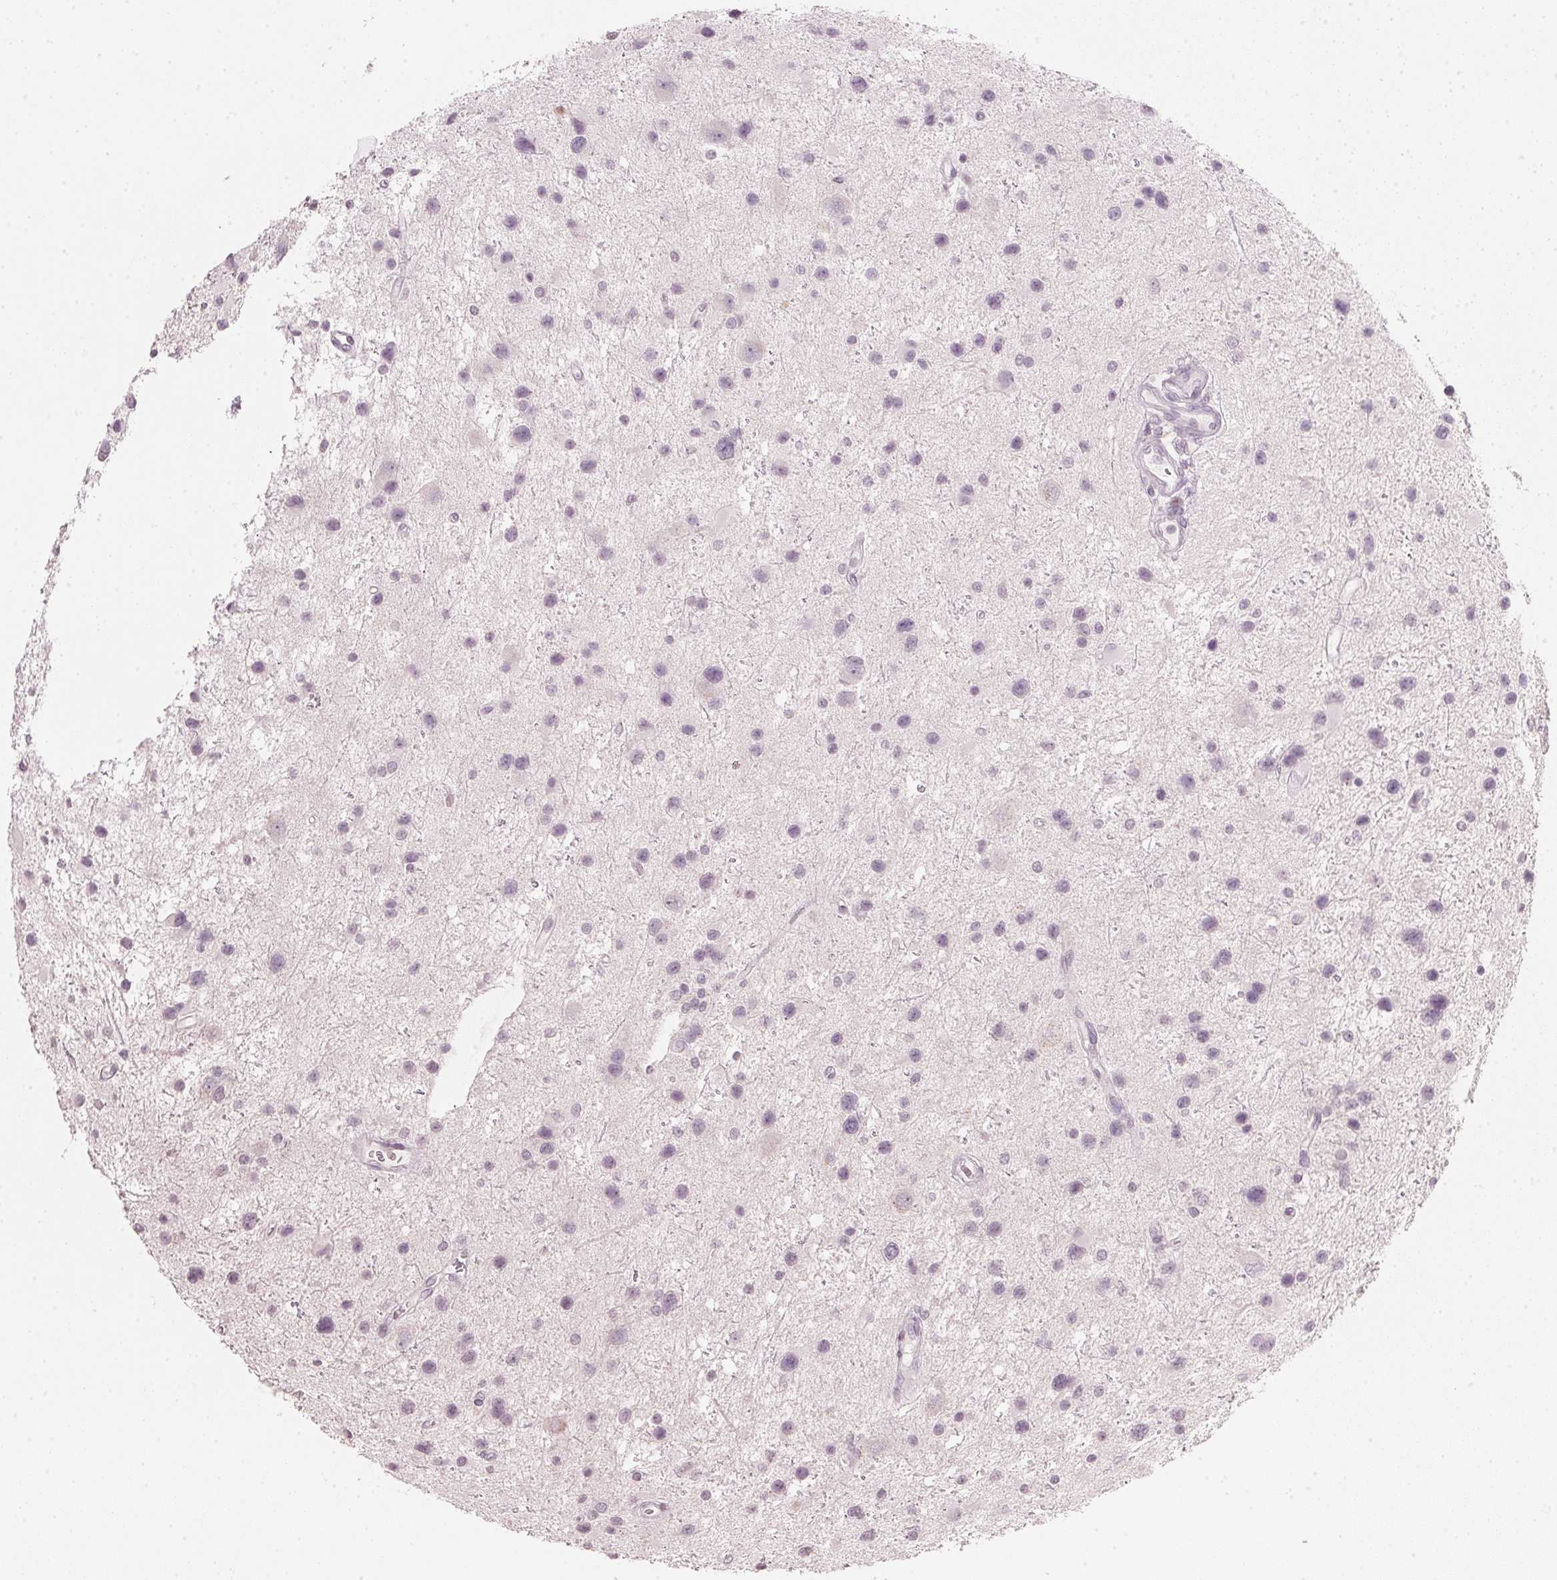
{"staining": {"intensity": "negative", "quantity": "none", "location": "none"}, "tissue": "glioma", "cell_type": "Tumor cells", "image_type": "cancer", "snomed": [{"axis": "morphology", "description": "Glioma, malignant, Low grade"}, {"axis": "topography", "description": "Brain"}], "caption": "High magnification brightfield microscopy of glioma stained with DAB (3,3'-diaminobenzidine) (brown) and counterstained with hematoxylin (blue): tumor cells show no significant staining. The staining was performed using DAB (3,3'-diaminobenzidine) to visualize the protein expression in brown, while the nuclei were stained in blue with hematoxylin (Magnification: 20x).", "gene": "SFRP4", "patient": {"sex": "female", "age": 32}}